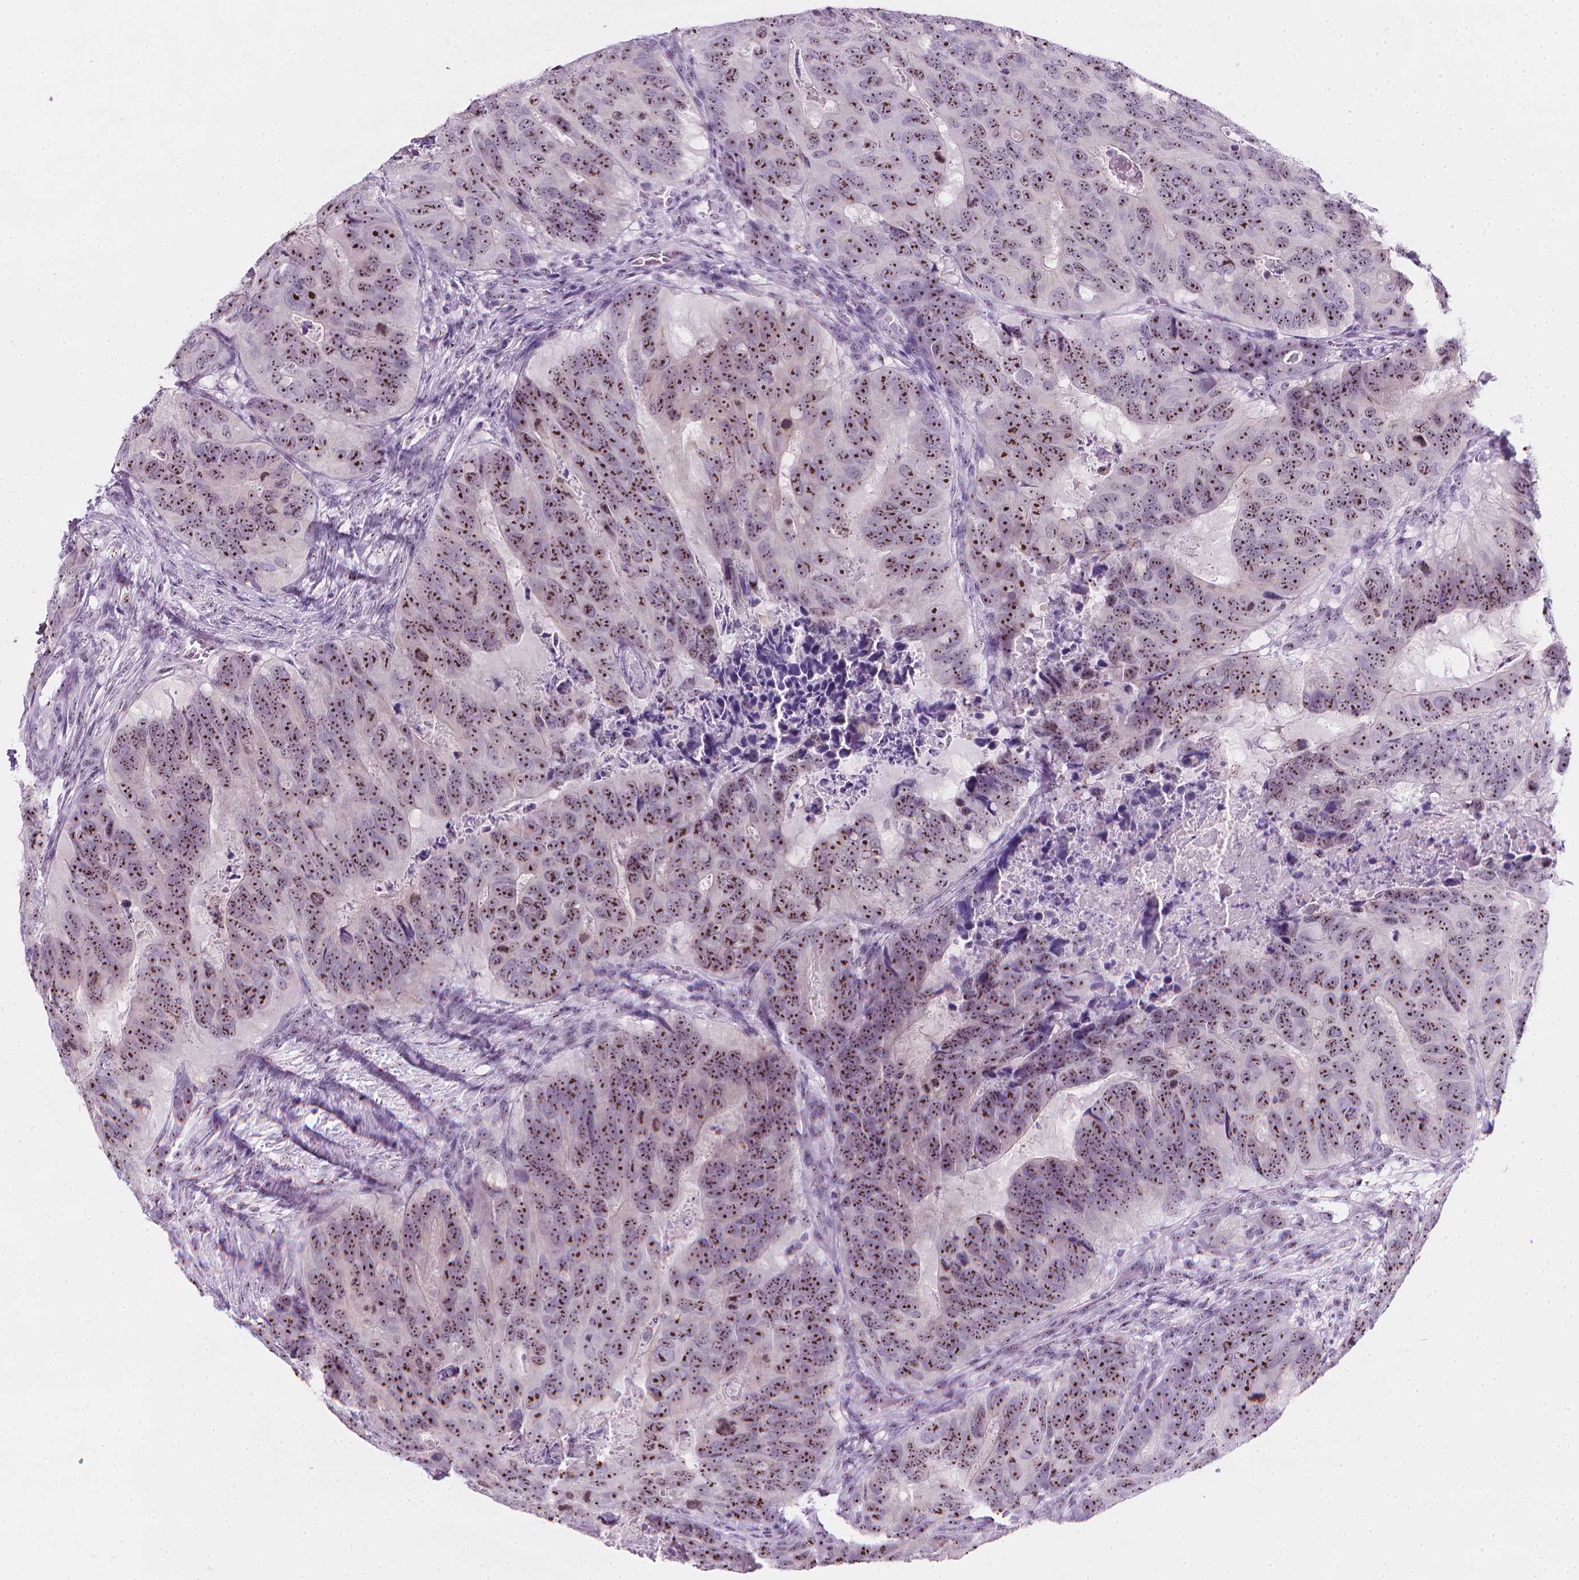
{"staining": {"intensity": "strong", "quantity": ">75%", "location": "nuclear"}, "tissue": "colorectal cancer", "cell_type": "Tumor cells", "image_type": "cancer", "snomed": [{"axis": "morphology", "description": "Adenocarcinoma, NOS"}, {"axis": "topography", "description": "Colon"}], "caption": "Tumor cells exhibit high levels of strong nuclear positivity in approximately >75% of cells in human adenocarcinoma (colorectal). The staining was performed using DAB, with brown indicating positive protein expression. Nuclei are stained blue with hematoxylin.", "gene": "NOL7", "patient": {"sex": "male", "age": 79}}